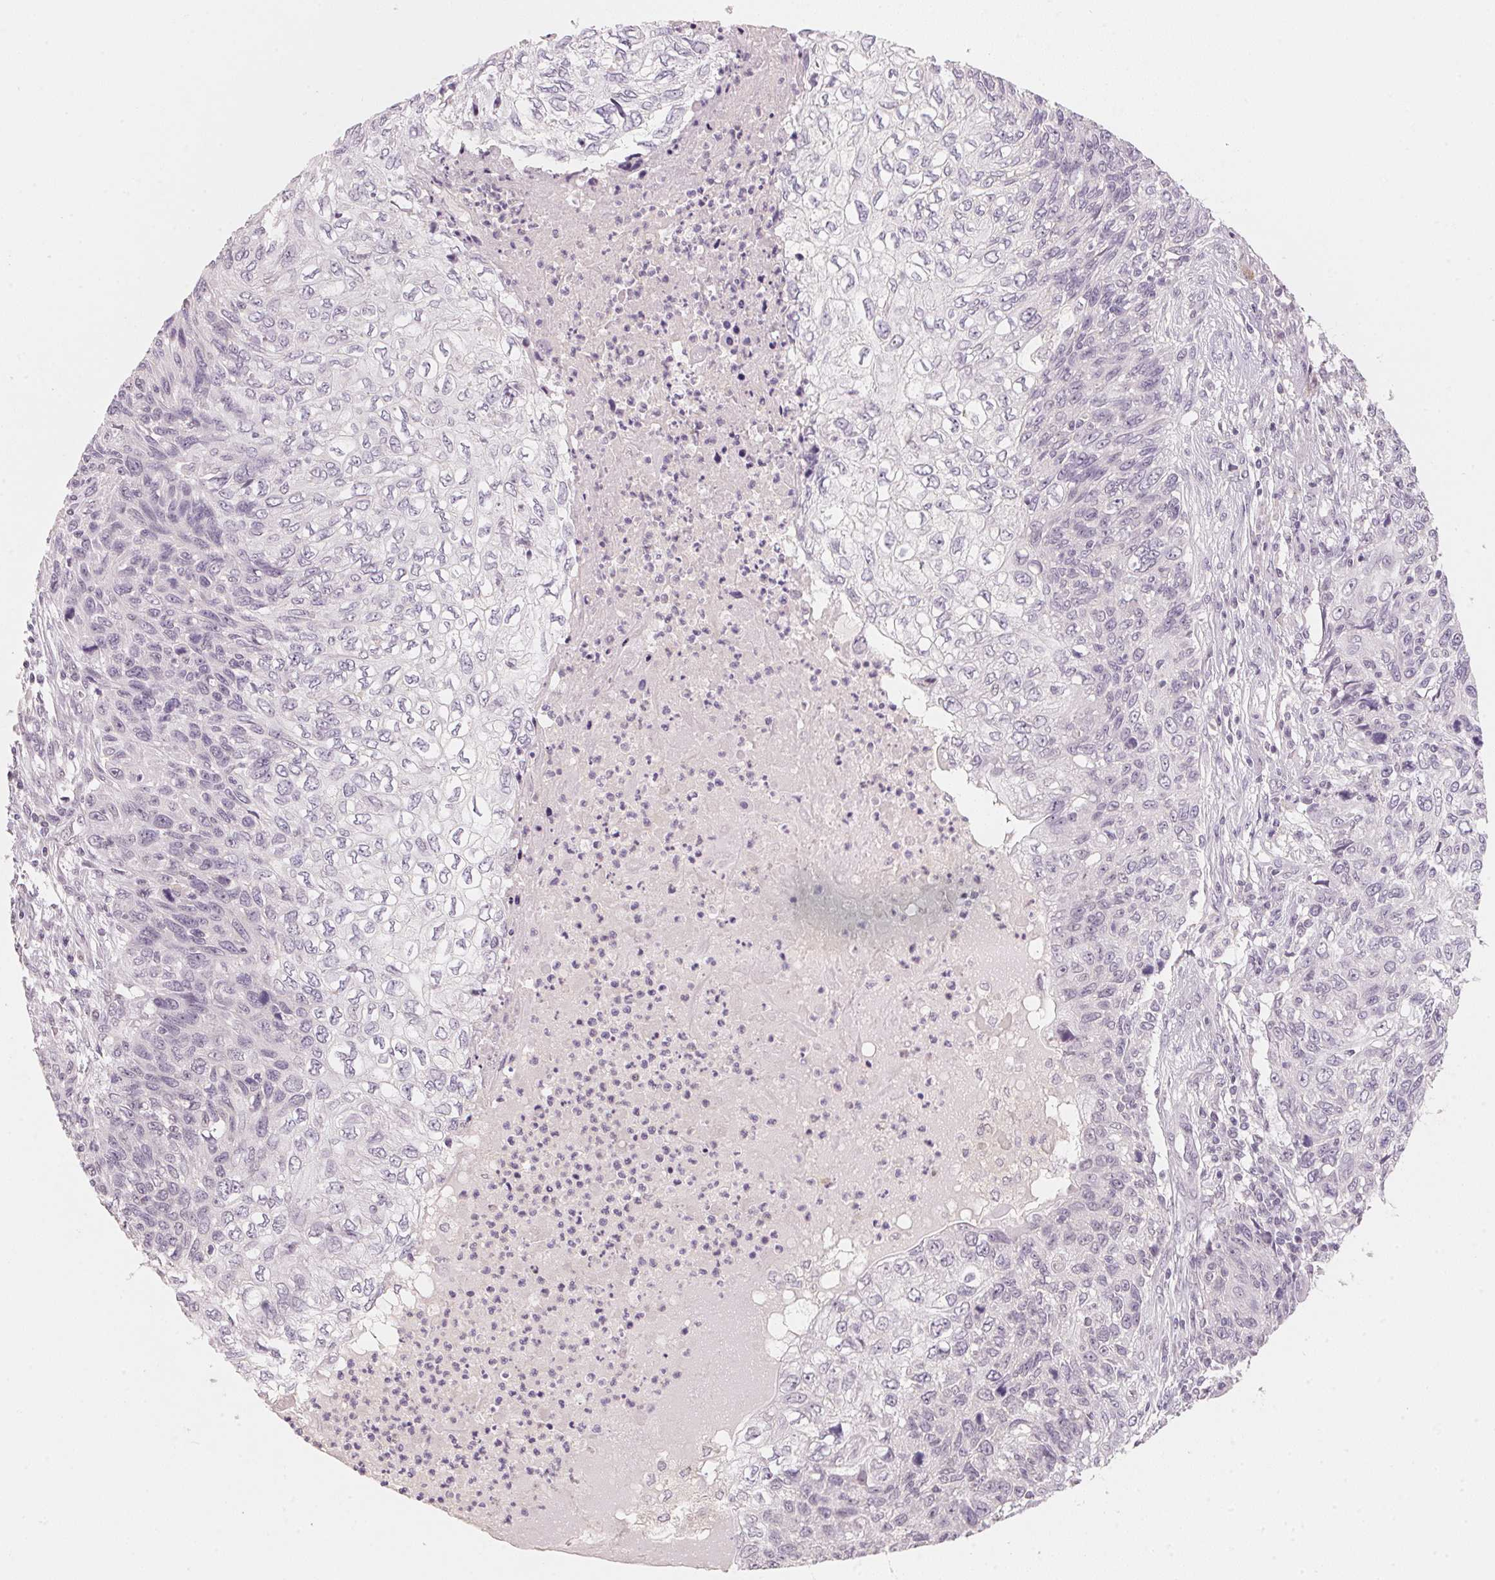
{"staining": {"intensity": "negative", "quantity": "none", "location": "none"}, "tissue": "skin cancer", "cell_type": "Tumor cells", "image_type": "cancer", "snomed": [{"axis": "morphology", "description": "Squamous cell carcinoma, NOS"}, {"axis": "topography", "description": "Skin"}], "caption": "The histopathology image reveals no significant staining in tumor cells of skin cancer.", "gene": "ANKRD31", "patient": {"sex": "male", "age": 92}}